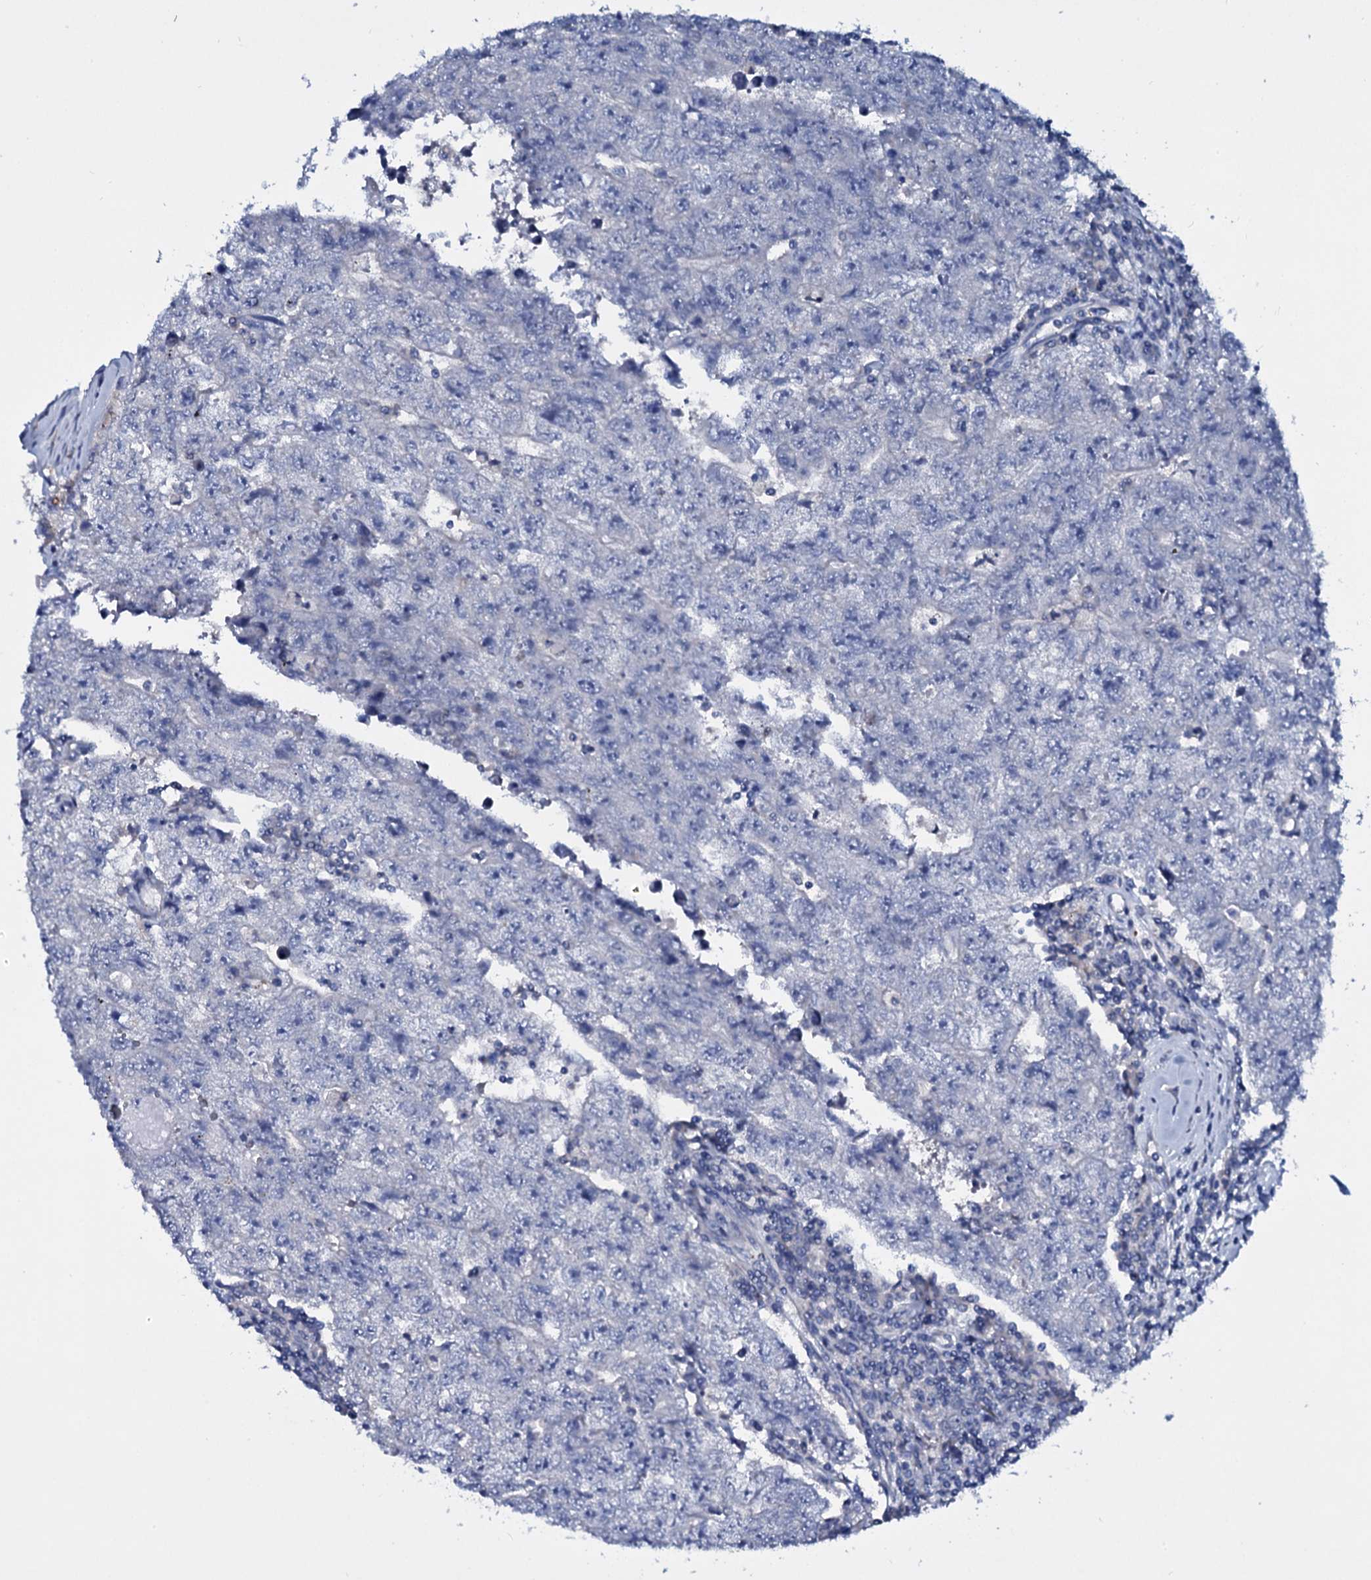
{"staining": {"intensity": "negative", "quantity": "none", "location": "none"}, "tissue": "testis cancer", "cell_type": "Tumor cells", "image_type": "cancer", "snomed": [{"axis": "morphology", "description": "Carcinoma, Embryonal, NOS"}, {"axis": "topography", "description": "Testis"}], "caption": "Testis embryonal carcinoma was stained to show a protein in brown. There is no significant expression in tumor cells.", "gene": "TPGS2", "patient": {"sex": "male", "age": 17}}